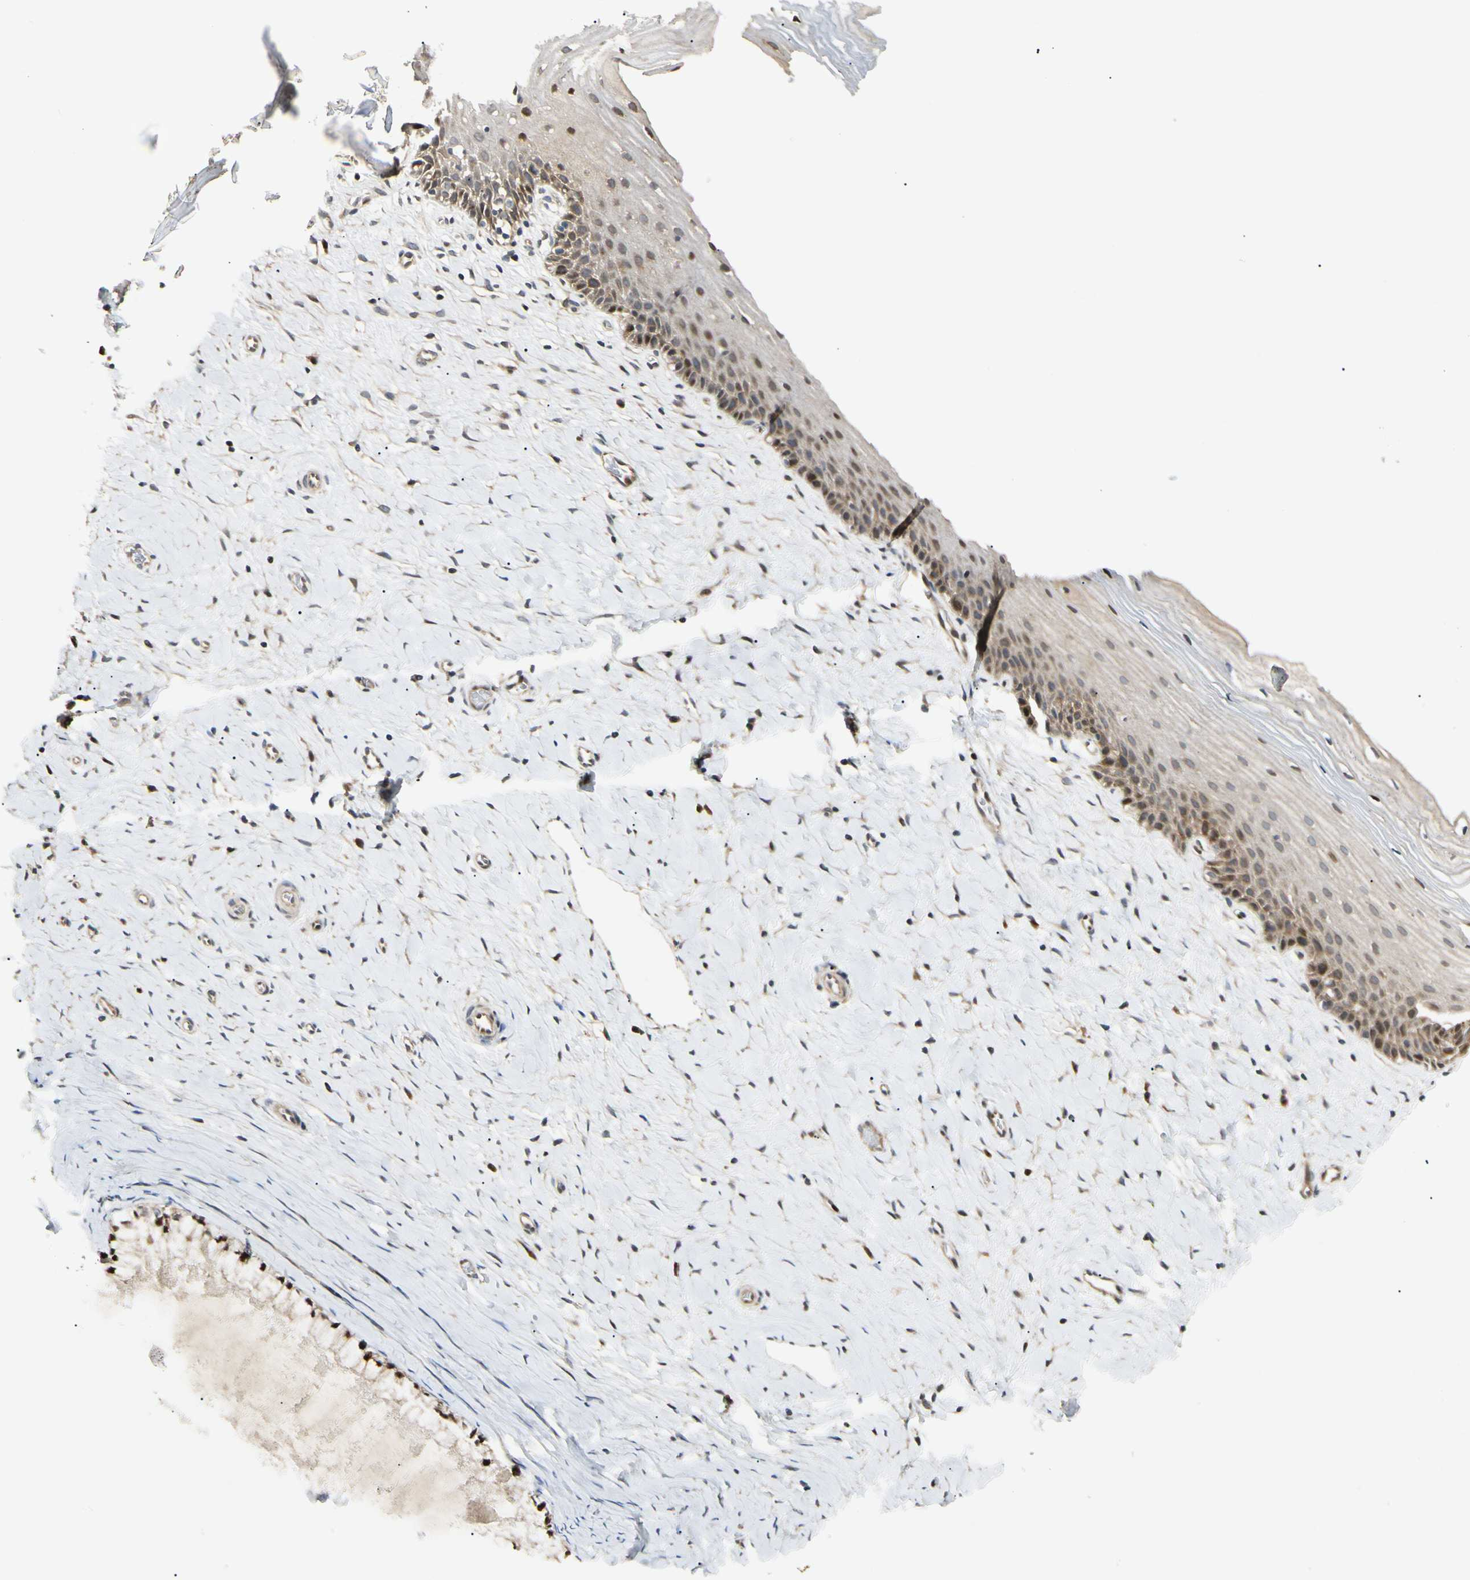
{"staining": {"intensity": "moderate", "quantity": ">75%", "location": "cytoplasmic/membranous"}, "tissue": "cervix", "cell_type": "Glandular cells", "image_type": "normal", "snomed": [{"axis": "morphology", "description": "Normal tissue, NOS"}, {"axis": "topography", "description": "Cervix"}], "caption": "Moderate cytoplasmic/membranous protein staining is identified in about >75% of glandular cells in cervix. (Brightfield microscopy of DAB IHC at high magnification).", "gene": "P3H2", "patient": {"sex": "female", "age": 39}}